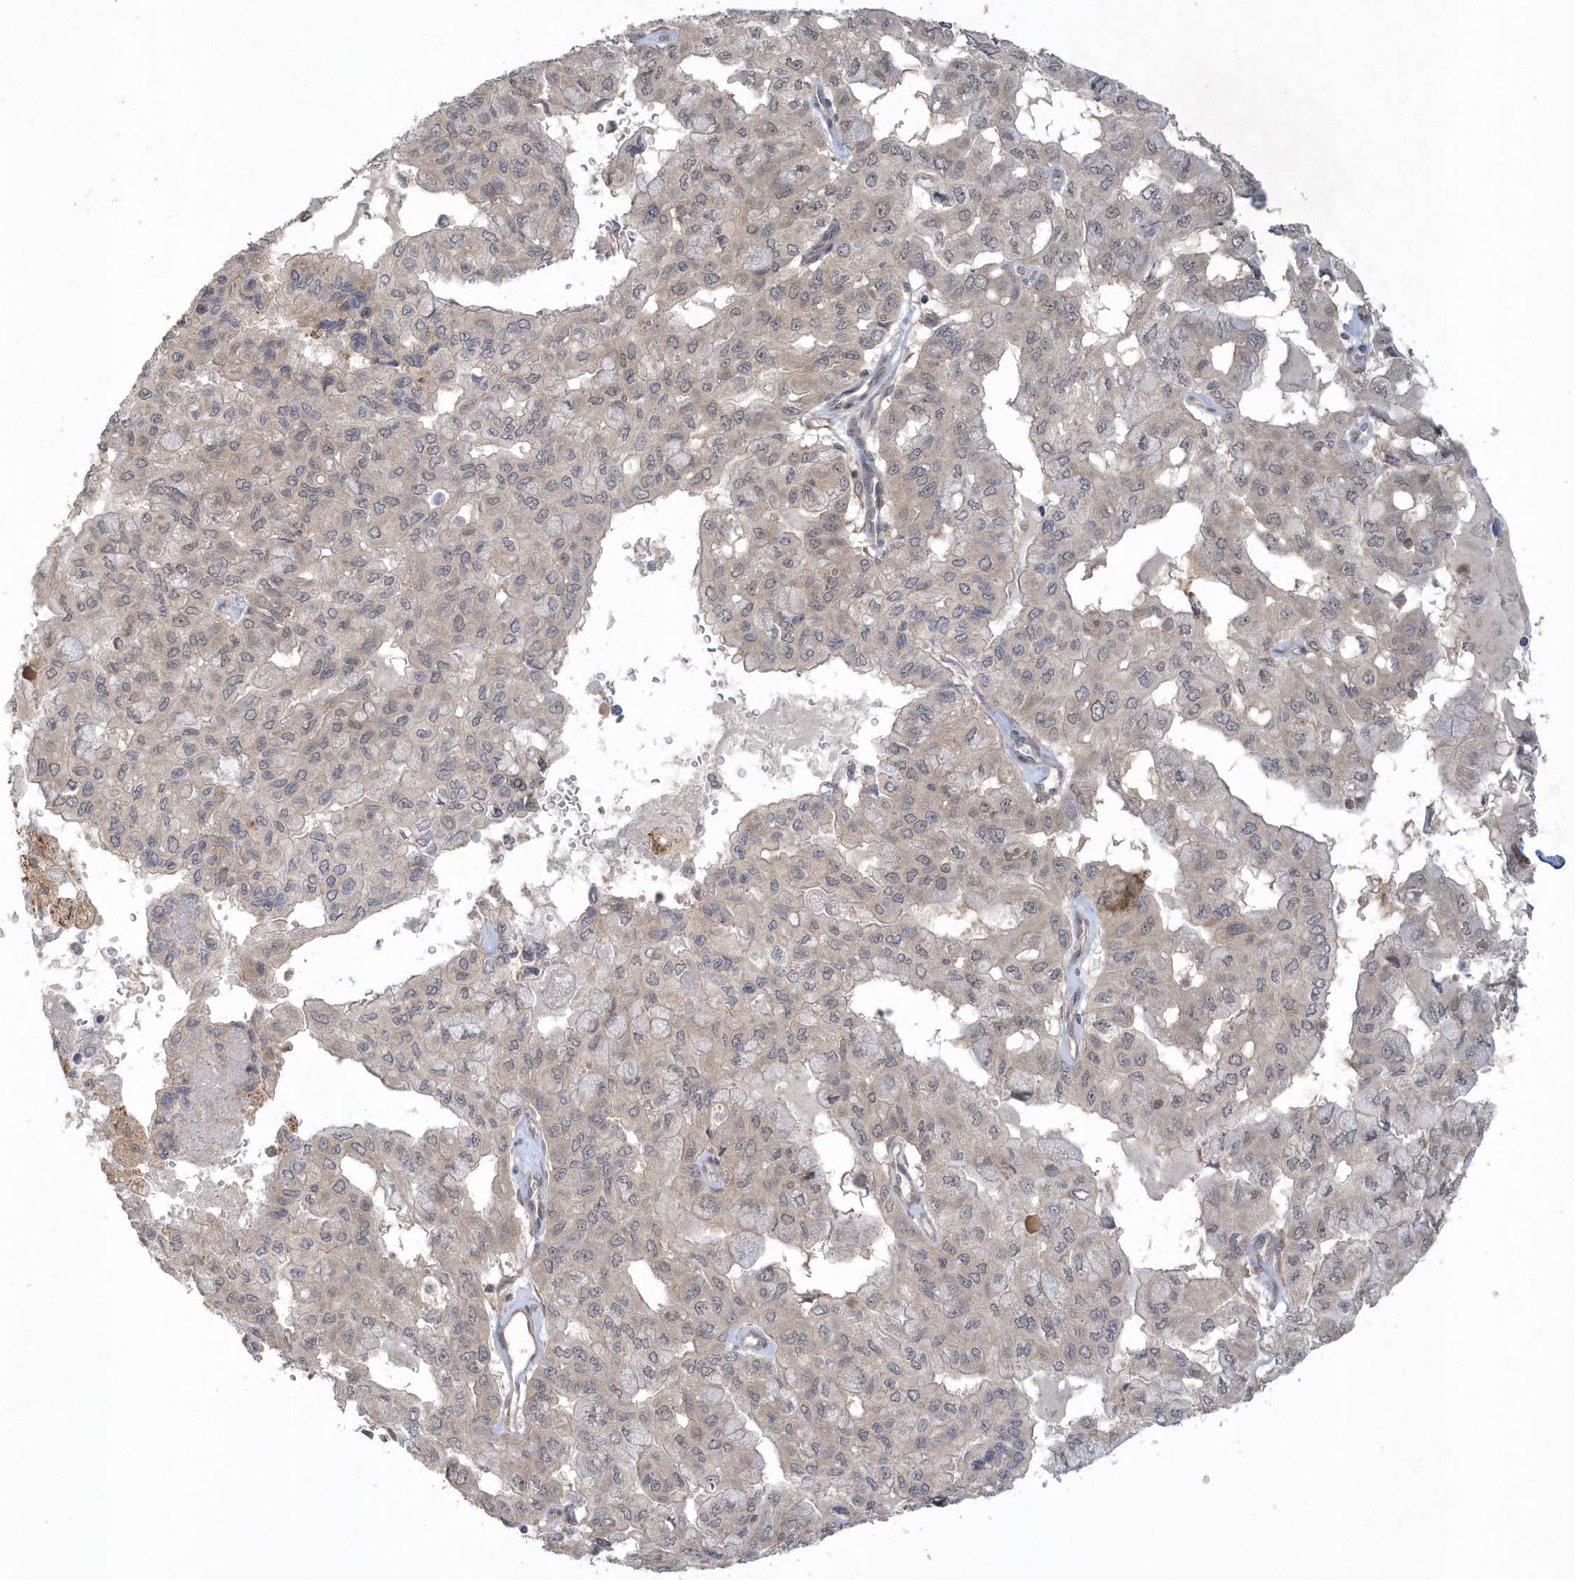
{"staining": {"intensity": "negative", "quantity": "none", "location": "none"}, "tissue": "pancreatic cancer", "cell_type": "Tumor cells", "image_type": "cancer", "snomed": [{"axis": "morphology", "description": "Adenocarcinoma, NOS"}, {"axis": "topography", "description": "Pancreas"}], "caption": "IHC of adenocarcinoma (pancreatic) demonstrates no staining in tumor cells.", "gene": "THG1L", "patient": {"sex": "male", "age": 51}}